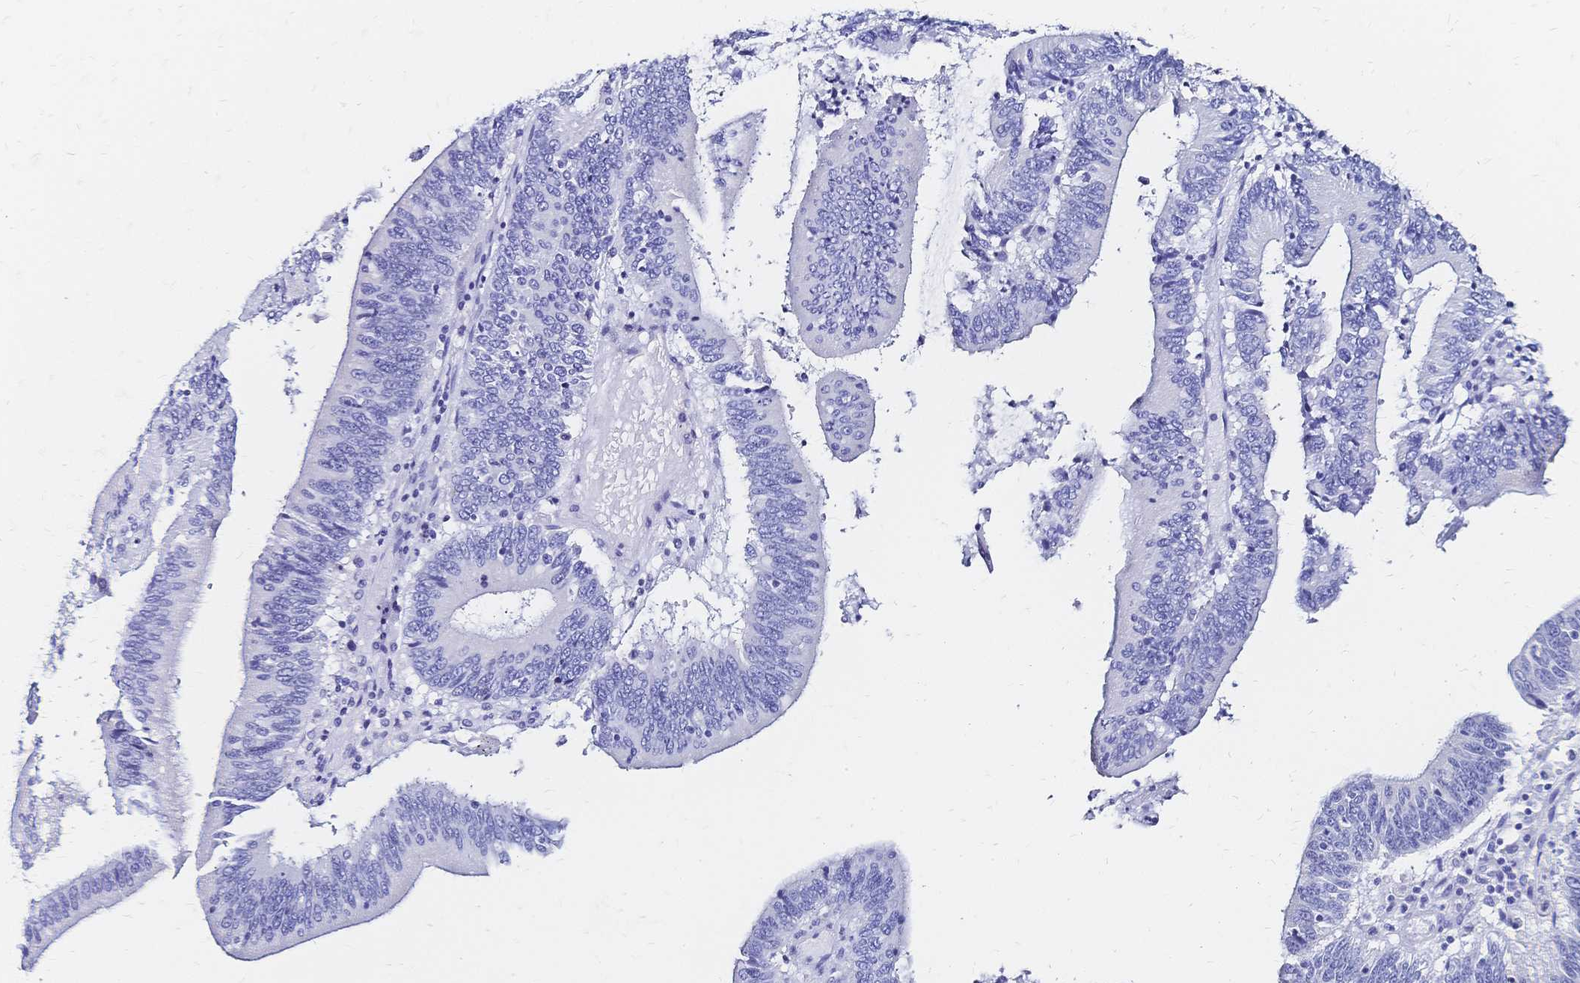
{"staining": {"intensity": "negative", "quantity": "none", "location": "none"}, "tissue": "stomach cancer", "cell_type": "Tumor cells", "image_type": "cancer", "snomed": [{"axis": "morphology", "description": "Adenocarcinoma, NOS"}, {"axis": "topography", "description": "Stomach, upper"}], "caption": "Image shows no significant protein staining in tumor cells of stomach cancer (adenocarcinoma).", "gene": "SLC5A1", "patient": {"sex": "male", "age": 68}}